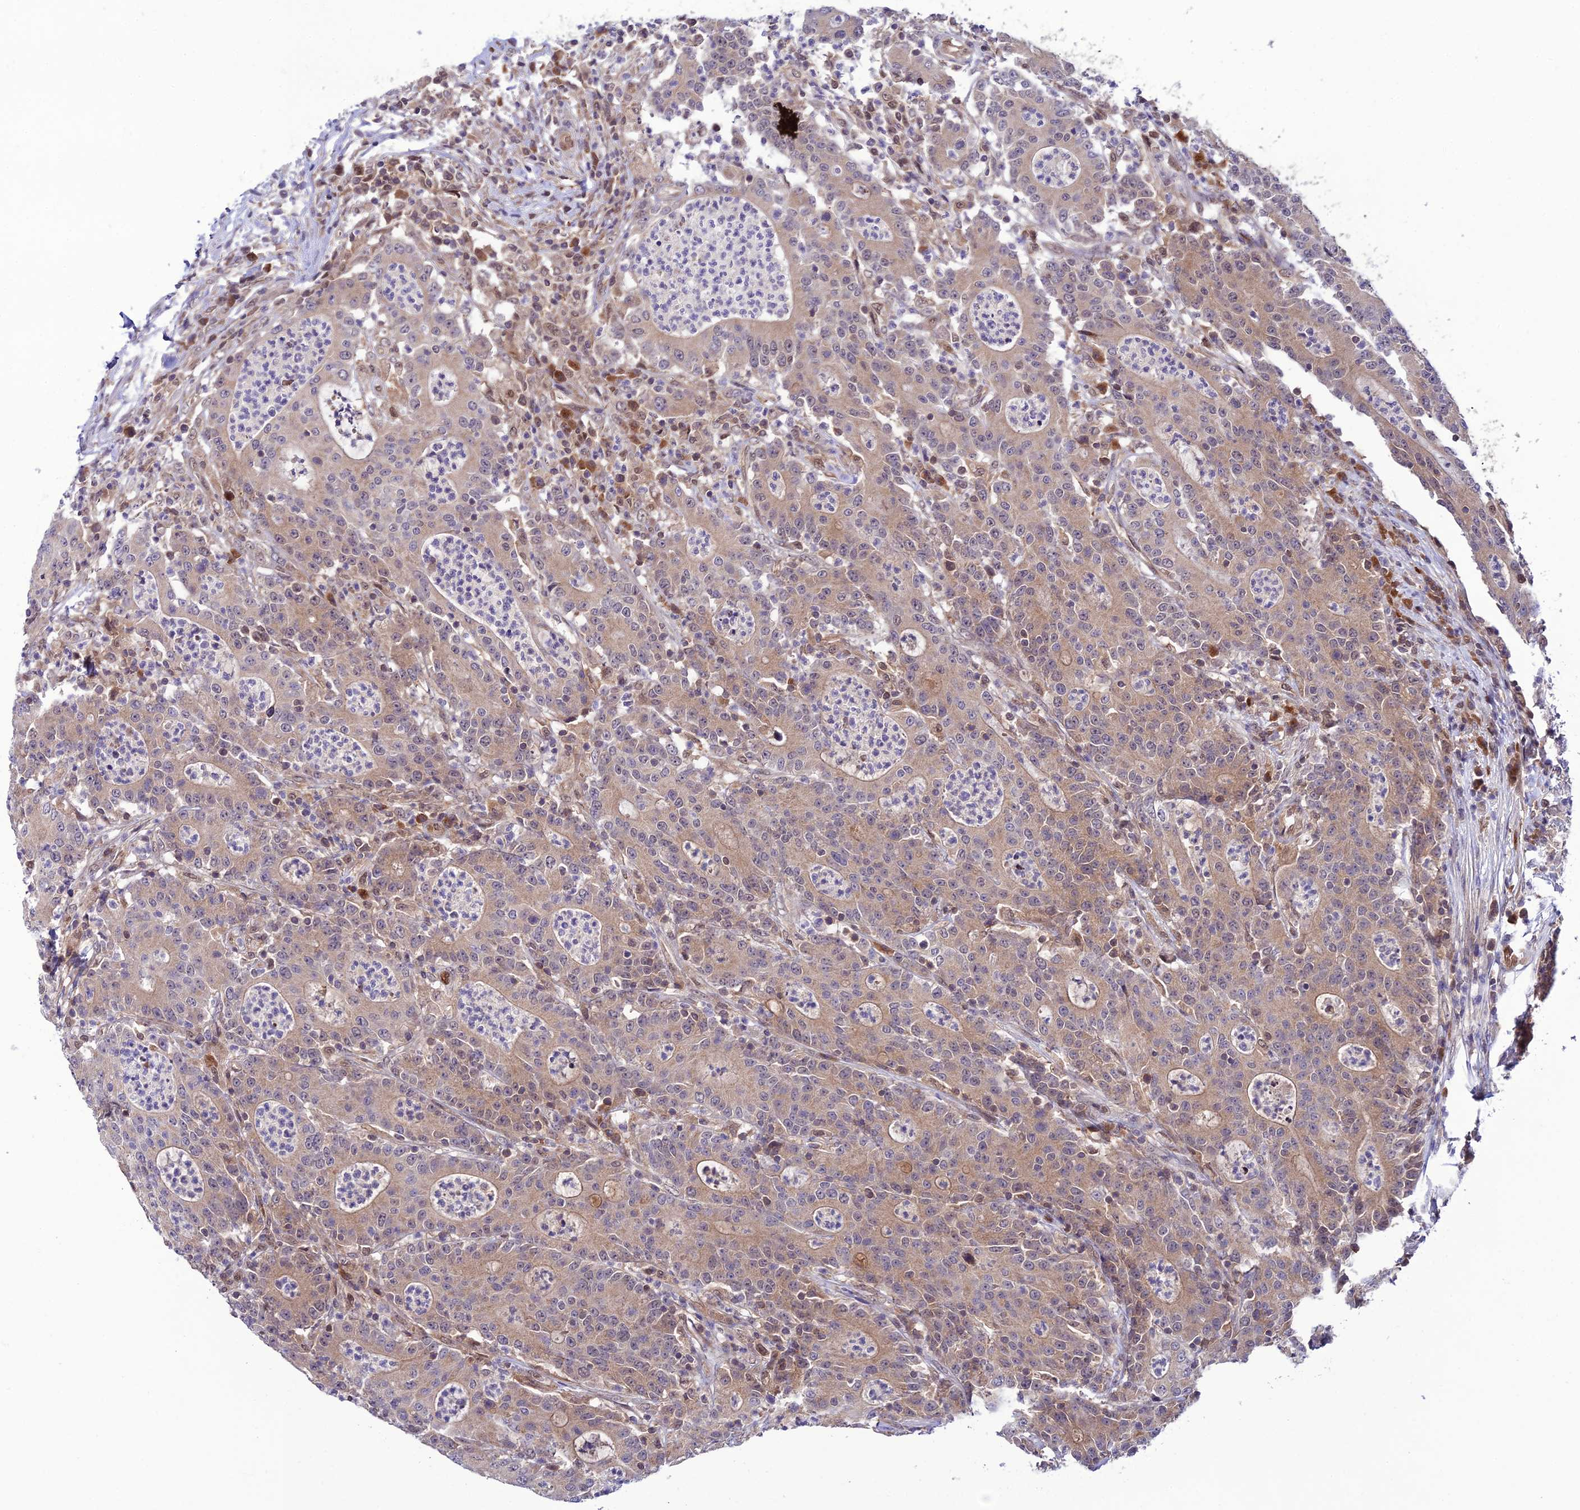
{"staining": {"intensity": "weak", "quantity": "25%-75%", "location": "cytoplasmic/membranous"}, "tissue": "colorectal cancer", "cell_type": "Tumor cells", "image_type": "cancer", "snomed": [{"axis": "morphology", "description": "Adenocarcinoma, NOS"}, {"axis": "topography", "description": "Colon"}], "caption": "Weak cytoplasmic/membranous expression is appreciated in about 25%-75% of tumor cells in colorectal cancer (adenocarcinoma). The protein is stained brown, and the nuclei are stained in blue (DAB (3,3'-diaminobenzidine) IHC with brightfield microscopy, high magnification).", "gene": "TRIM40", "patient": {"sex": "male", "age": 83}}